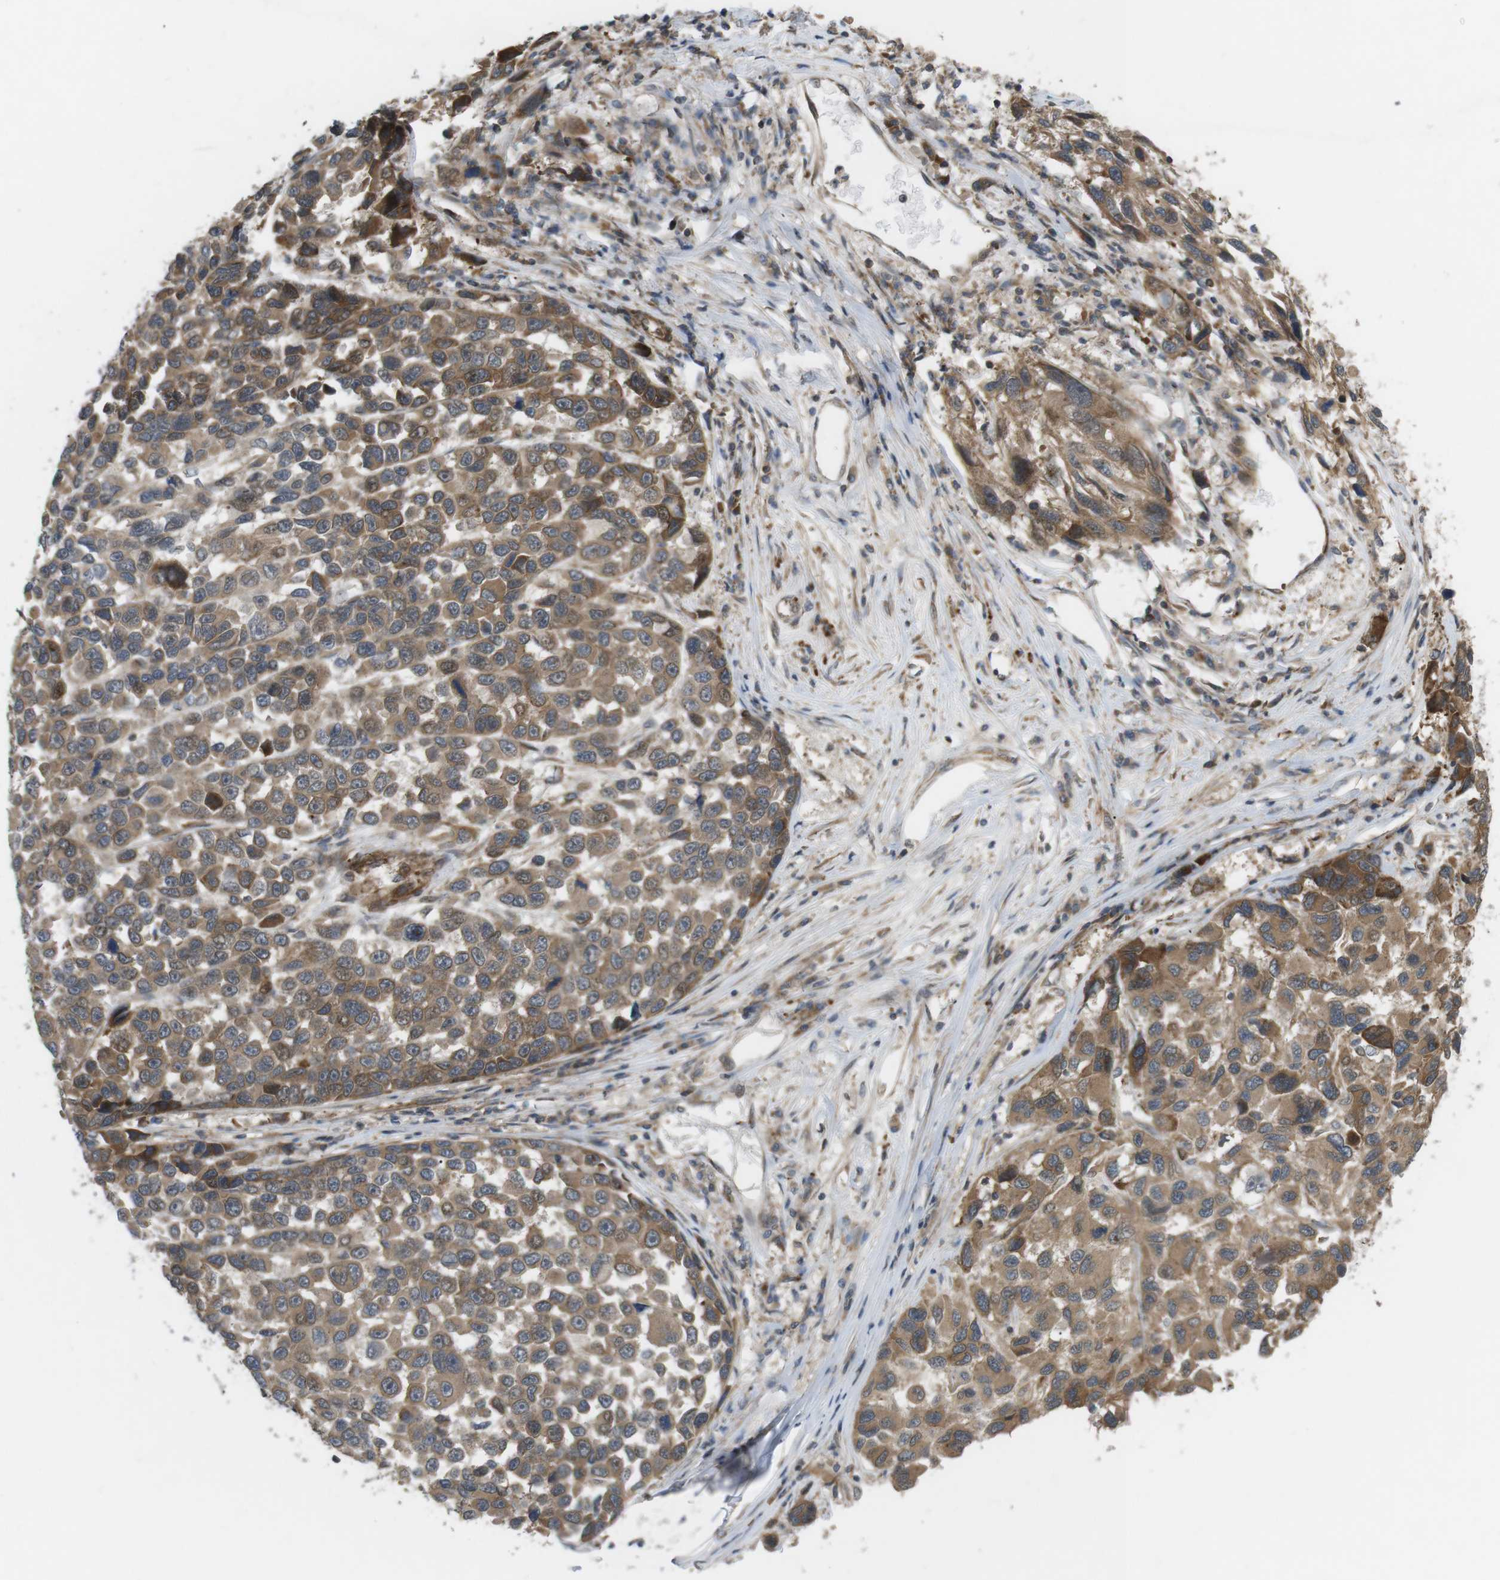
{"staining": {"intensity": "moderate", "quantity": ">75%", "location": "cytoplasmic/membranous"}, "tissue": "melanoma", "cell_type": "Tumor cells", "image_type": "cancer", "snomed": [{"axis": "morphology", "description": "Malignant melanoma, NOS"}, {"axis": "topography", "description": "Skin"}], "caption": "High-magnification brightfield microscopy of malignant melanoma stained with DAB (brown) and counterstained with hematoxylin (blue). tumor cells exhibit moderate cytoplasmic/membranous staining is identified in approximately>75% of cells.", "gene": "KANK2", "patient": {"sex": "male", "age": 53}}